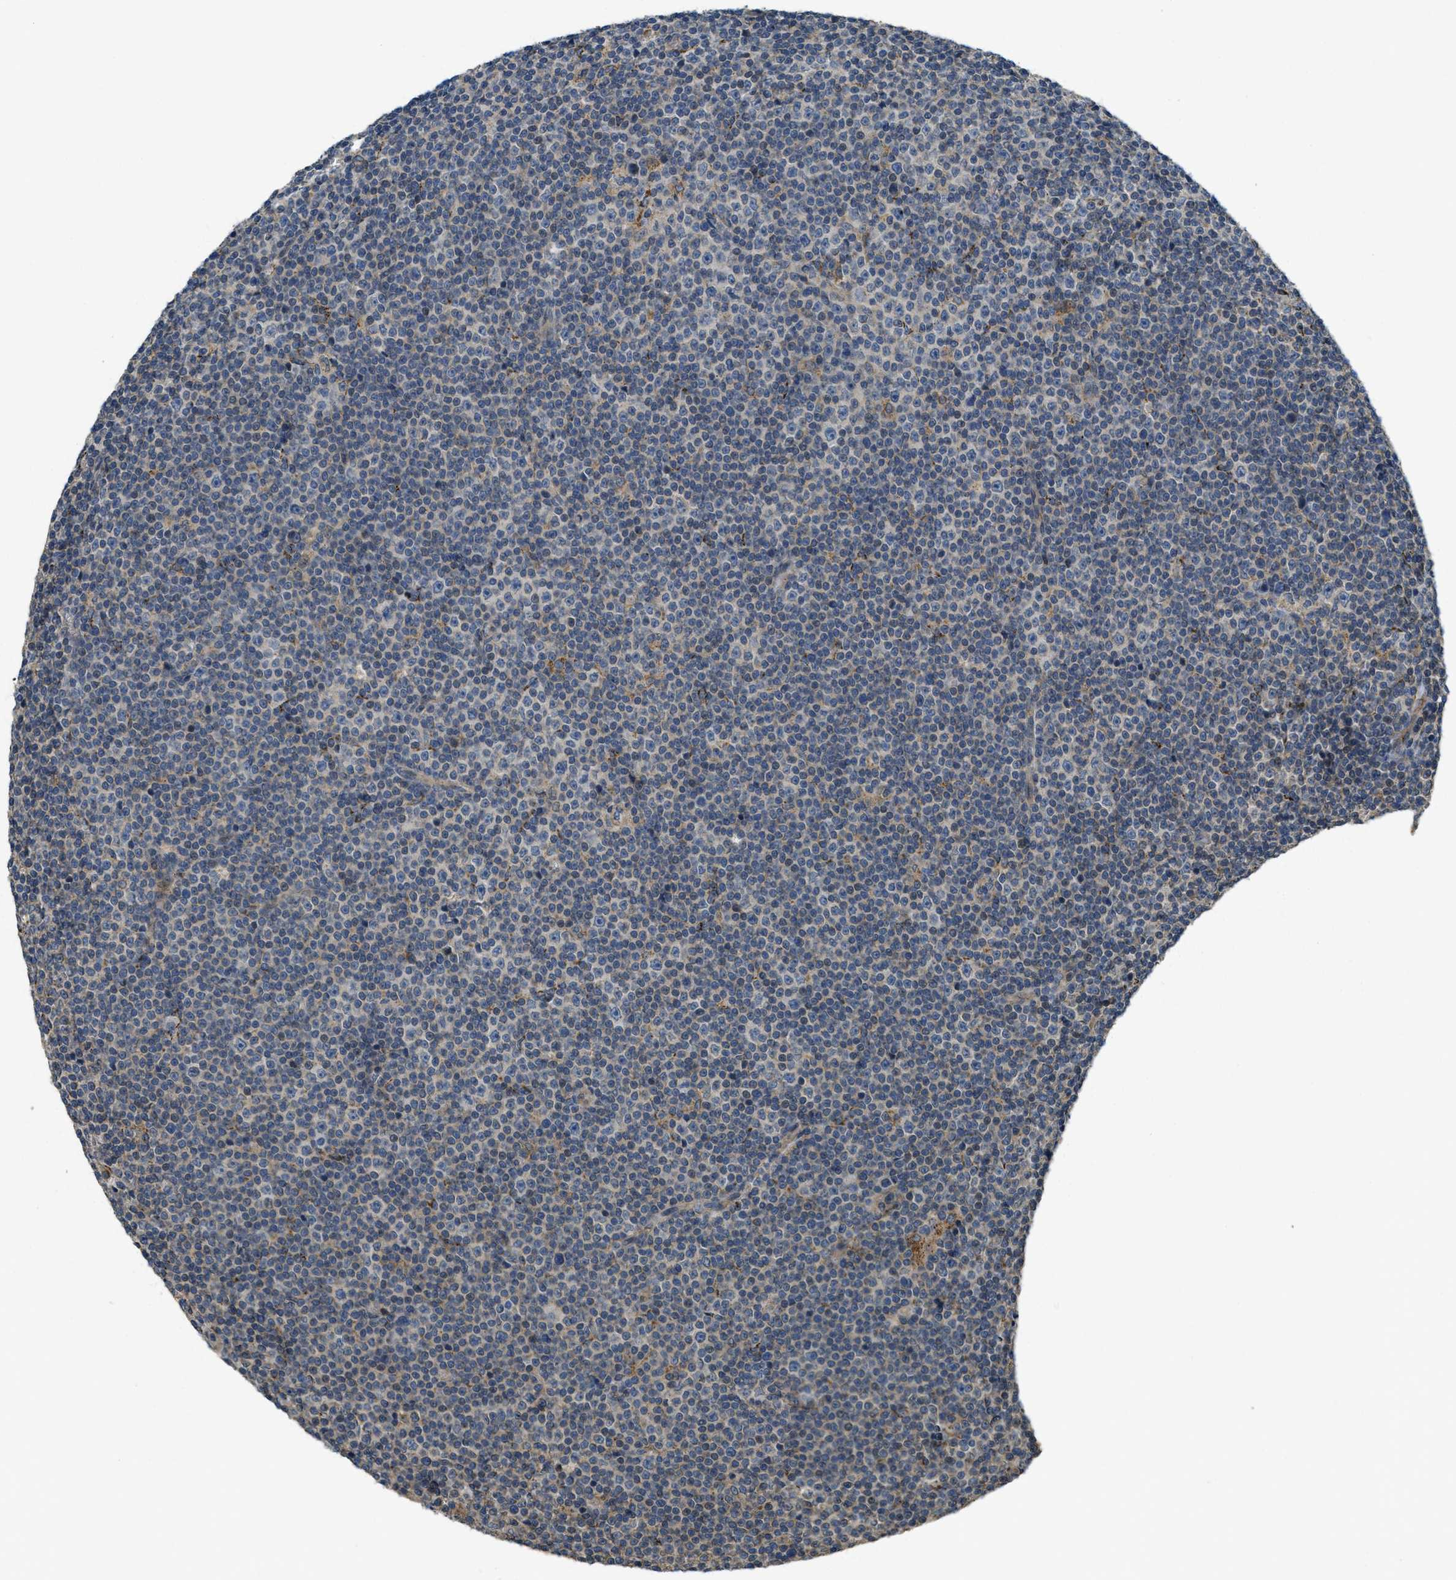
{"staining": {"intensity": "negative", "quantity": "none", "location": "none"}, "tissue": "lymphoma", "cell_type": "Tumor cells", "image_type": "cancer", "snomed": [{"axis": "morphology", "description": "Malignant lymphoma, non-Hodgkin's type, Low grade"}, {"axis": "topography", "description": "Lymph node"}], "caption": "Human low-grade malignant lymphoma, non-Hodgkin's type stained for a protein using IHC demonstrates no positivity in tumor cells.", "gene": "CDKN2C", "patient": {"sex": "female", "age": 67}}